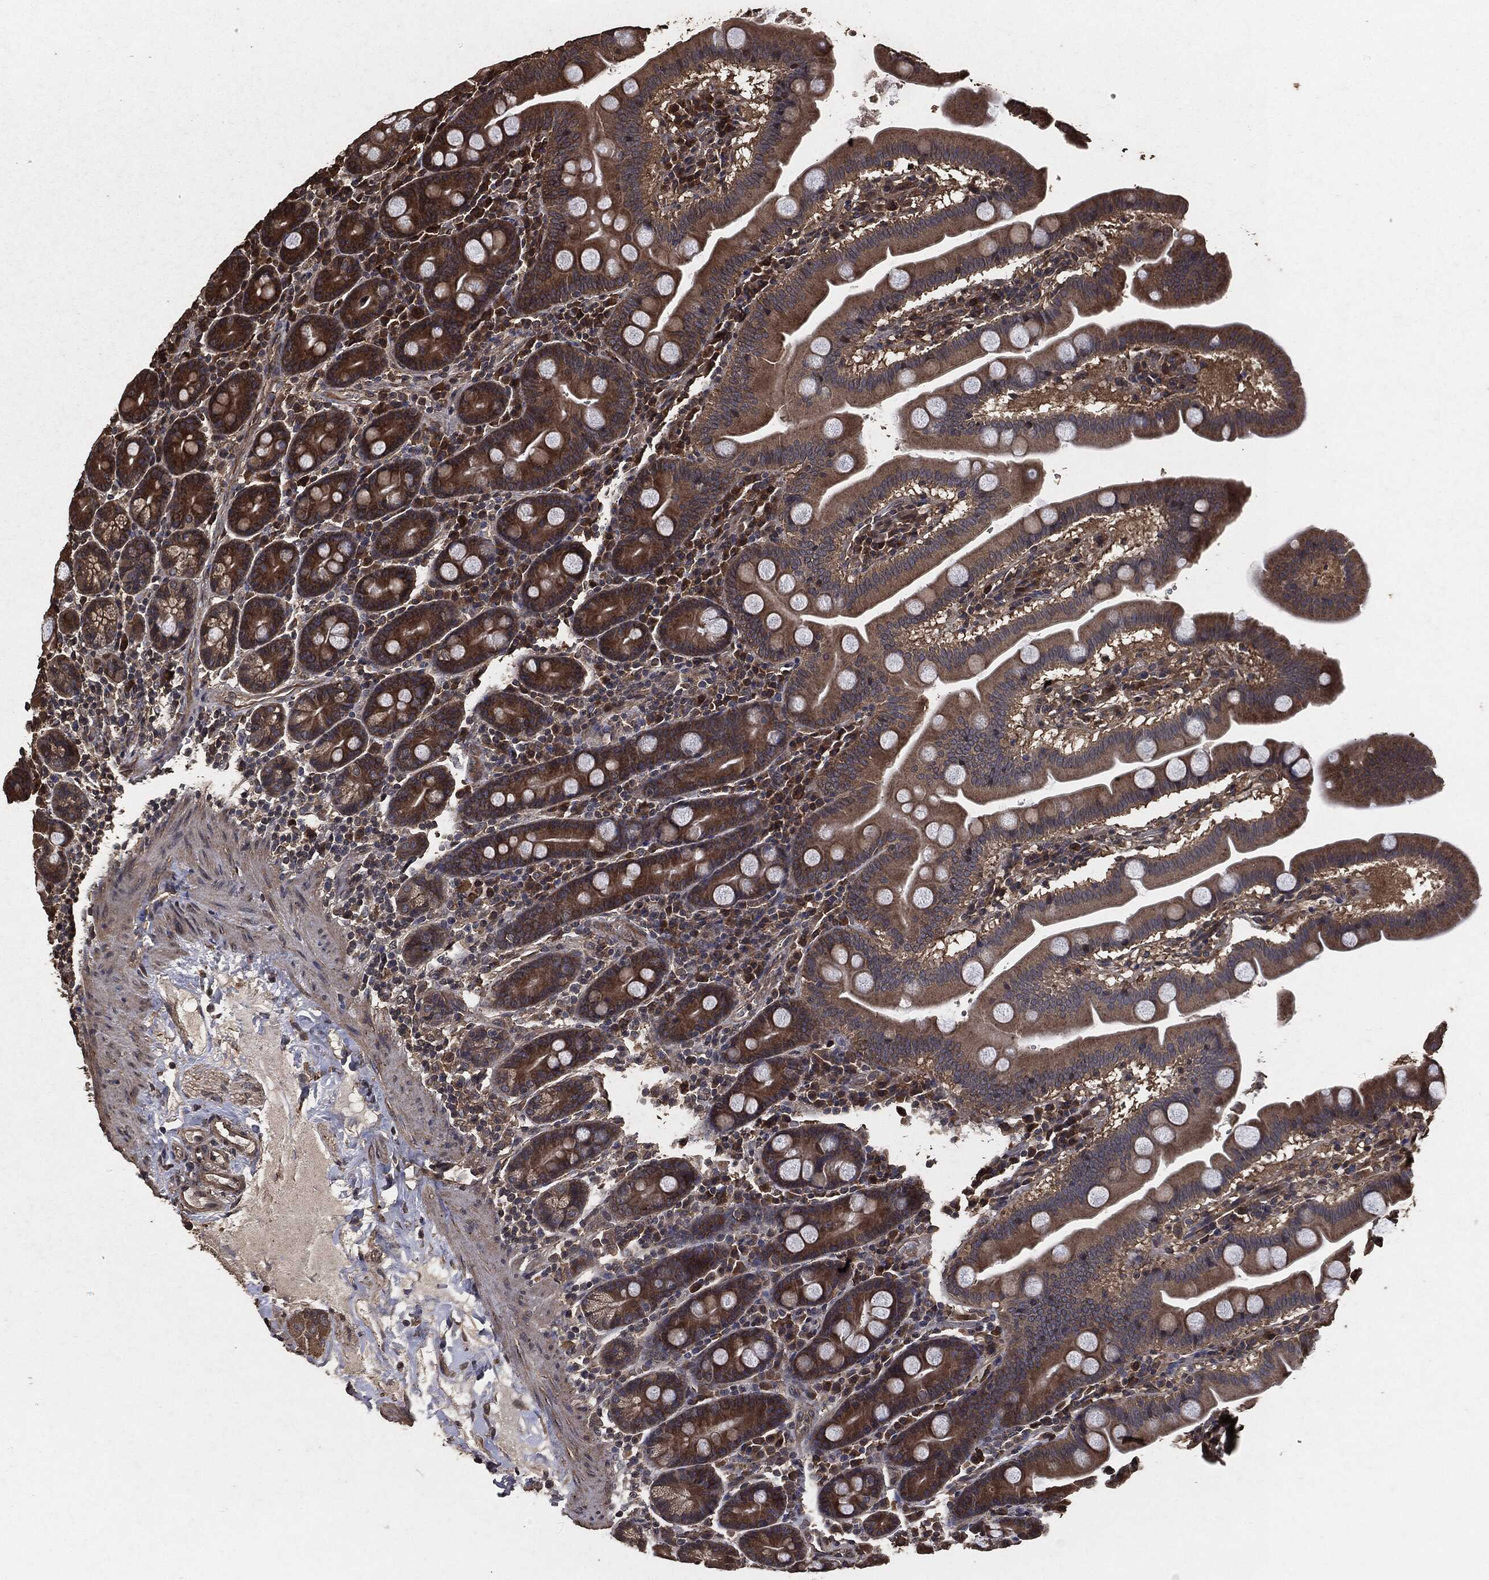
{"staining": {"intensity": "moderate", "quantity": ">75%", "location": "cytoplasmic/membranous"}, "tissue": "duodenum", "cell_type": "Glandular cells", "image_type": "normal", "snomed": [{"axis": "morphology", "description": "Normal tissue, NOS"}, {"axis": "topography", "description": "Duodenum"}], "caption": "A micrograph showing moderate cytoplasmic/membranous expression in approximately >75% of glandular cells in normal duodenum, as visualized by brown immunohistochemical staining.", "gene": "AKT1S1", "patient": {"sex": "male", "age": 59}}